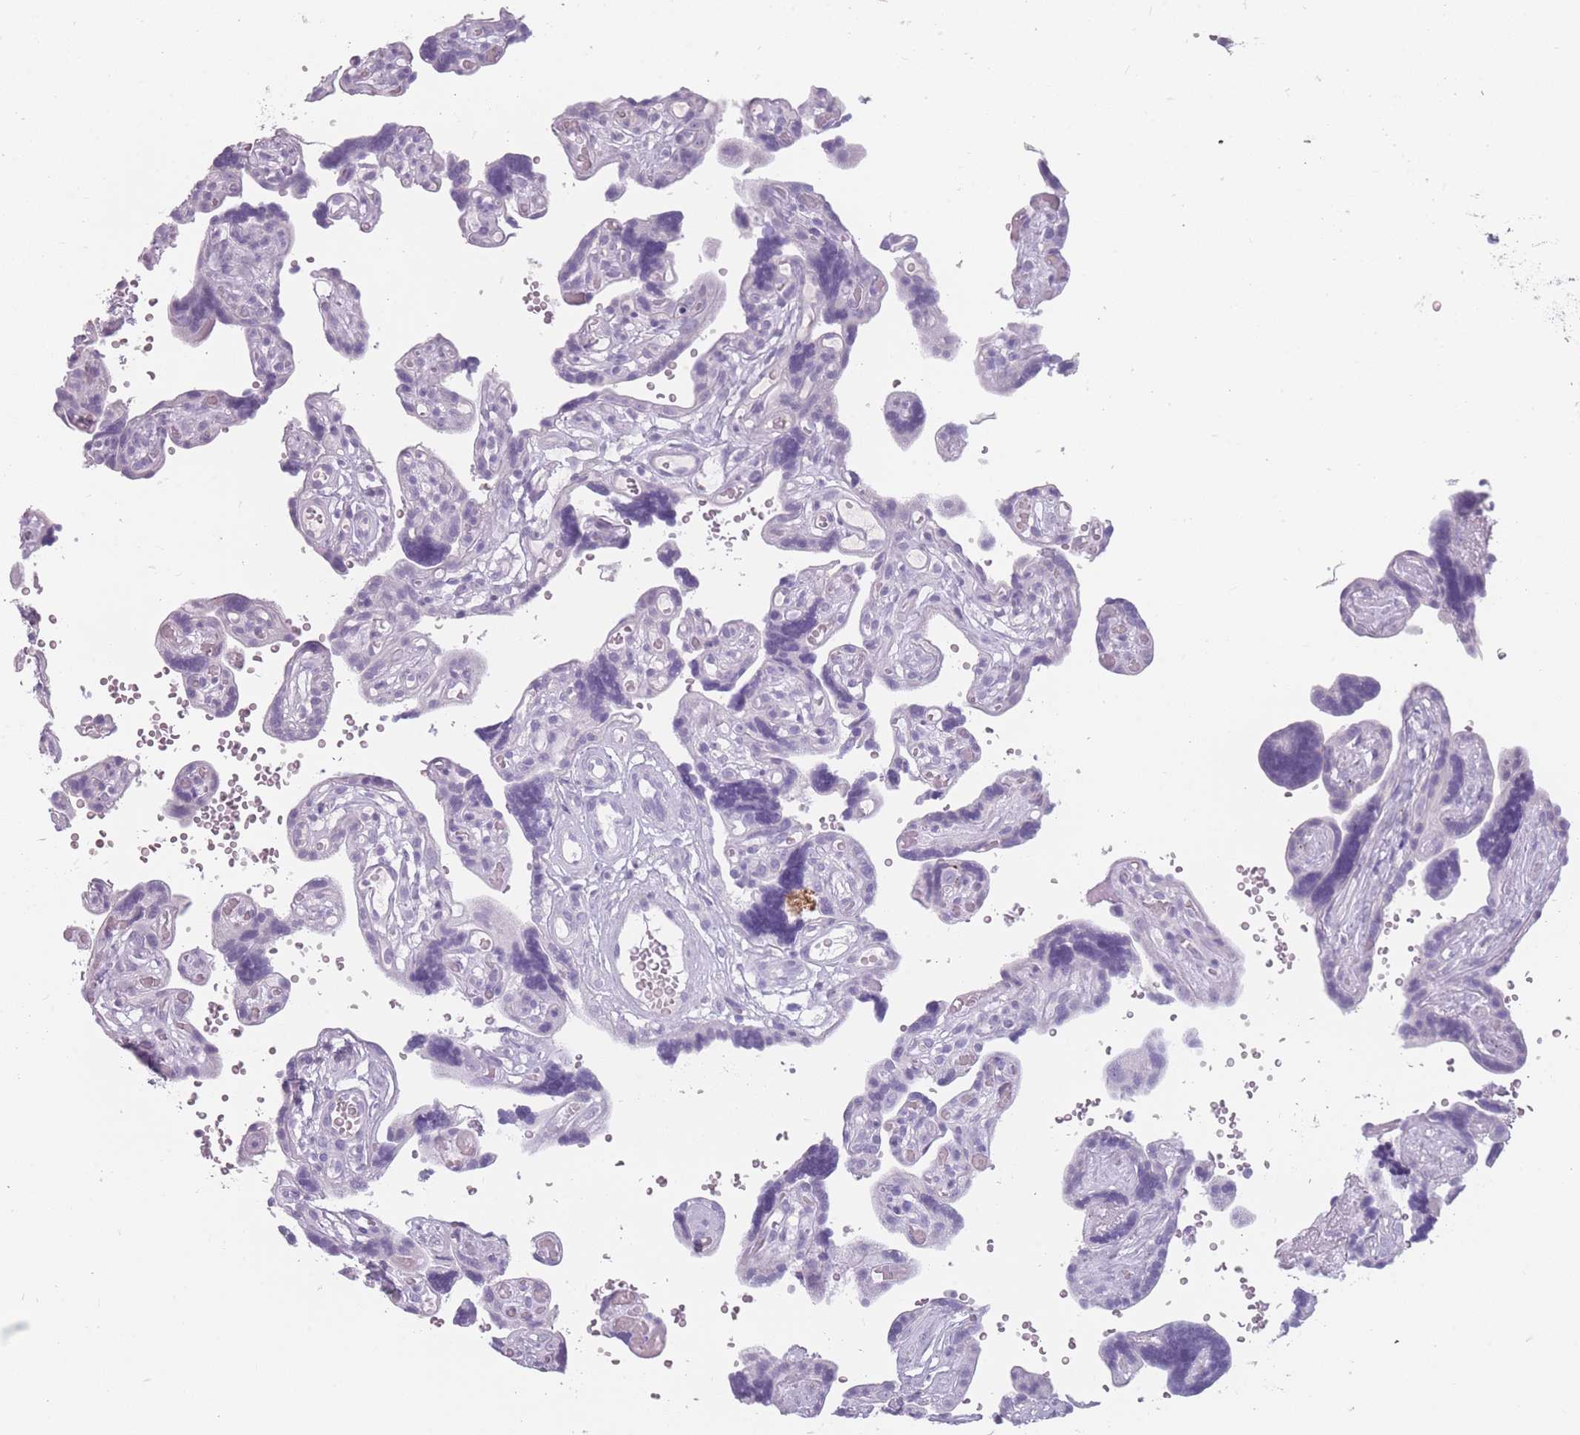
{"staining": {"intensity": "negative", "quantity": "none", "location": "none"}, "tissue": "placenta", "cell_type": "Trophoblastic cells", "image_type": "normal", "snomed": [{"axis": "morphology", "description": "Normal tissue, NOS"}, {"axis": "topography", "description": "Placenta"}], "caption": "Human placenta stained for a protein using immunohistochemistry (IHC) reveals no staining in trophoblastic cells.", "gene": "CCNO", "patient": {"sex": "female", "age": 30}}